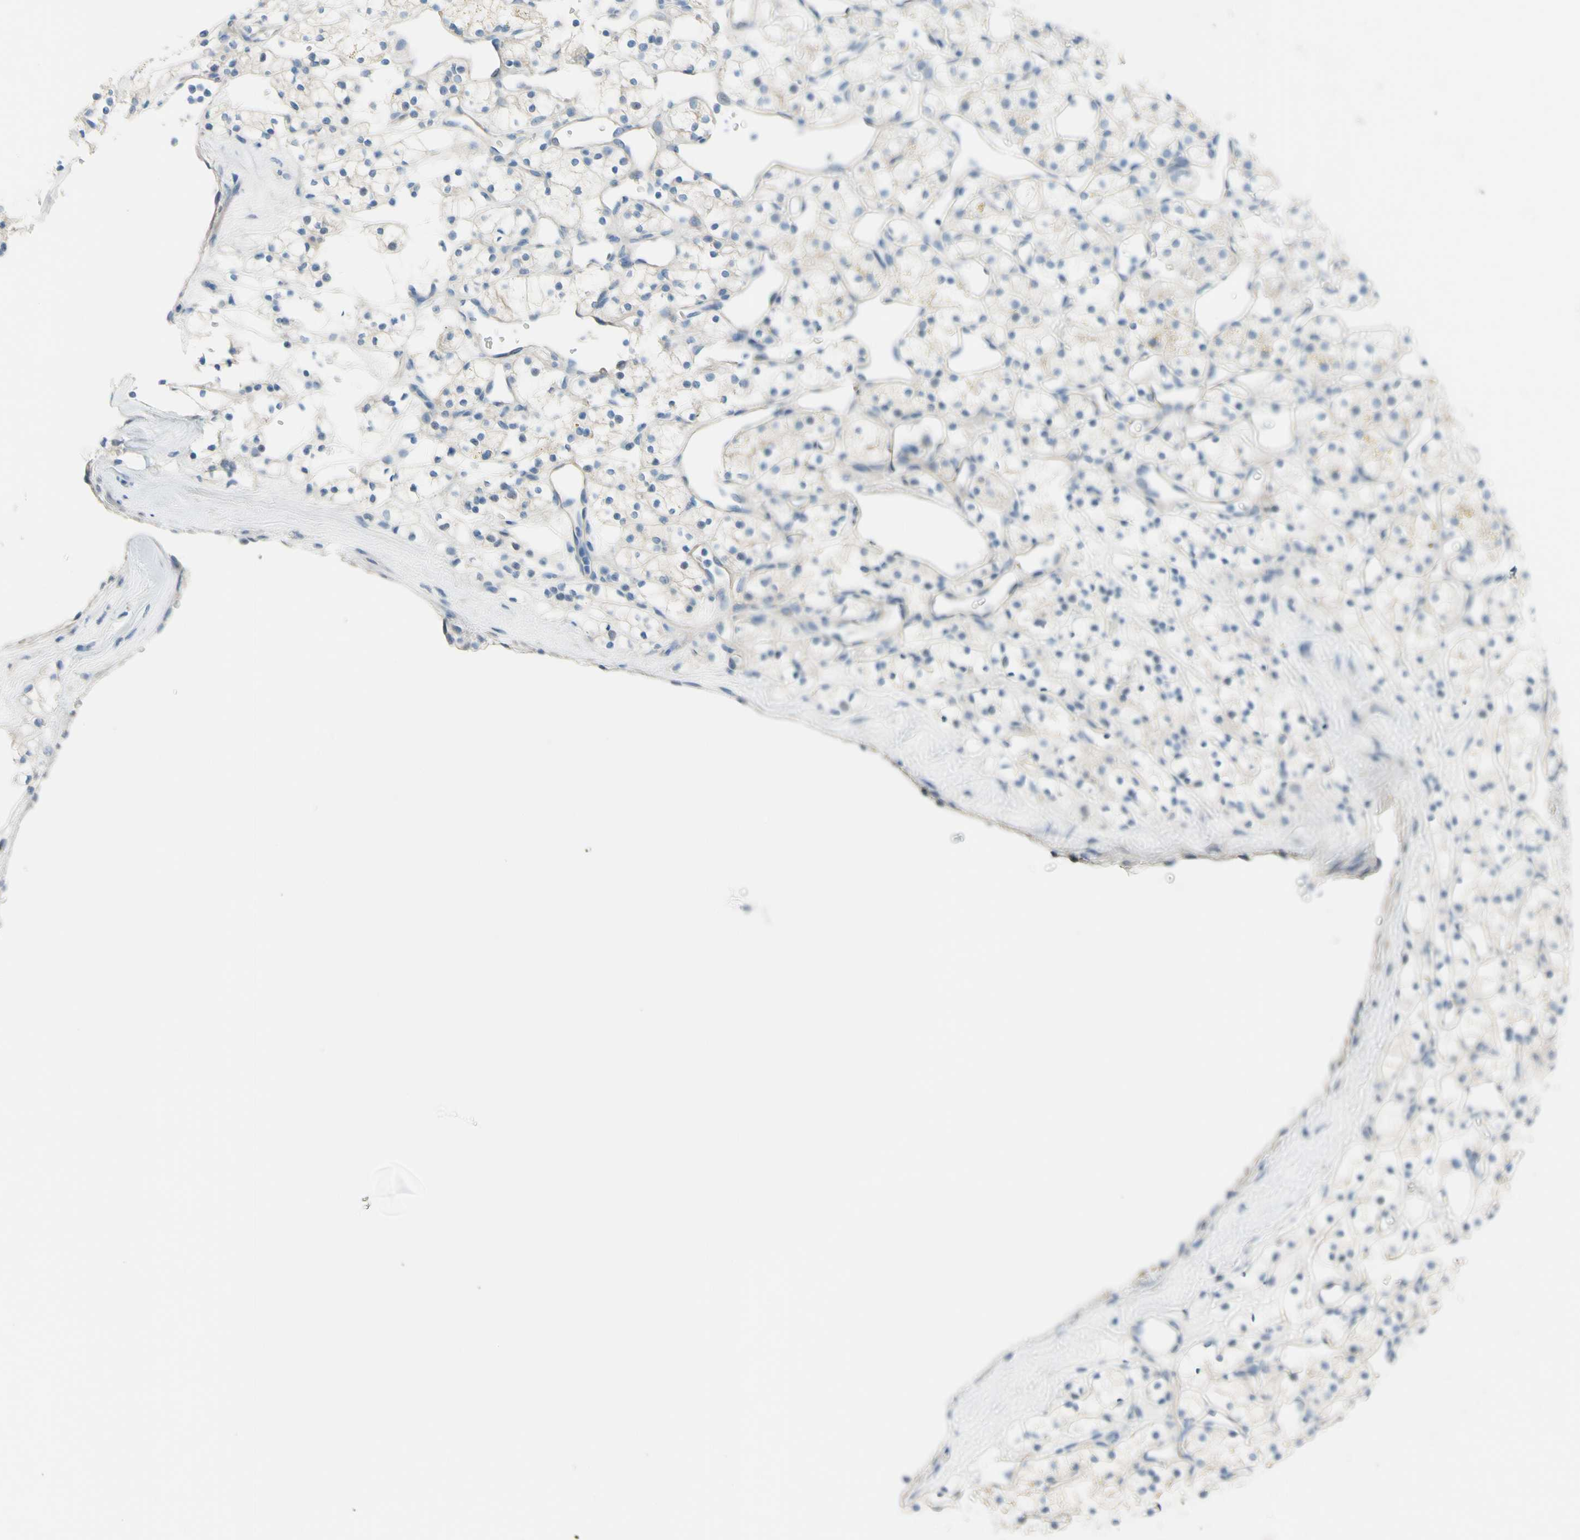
{"staining": {"intensity": "weak", "quantity": ">75%", "location": "cytoplasmic/membranous"}, "tissue": "renal cancer", "cell_type": "Tumor cells", "image_type": "cancer", "snomed": [{"axis": "morphology", "description": "Adenocarcinoma, NOS"}, {"axis": "topography", "description": "Kidney"}], "caption": "Renal adenocarcinoma stained with a protein marker shows weak staining in tumor cells.", "gene": "SLC1A2", "patient": {"sex": "female", "age": 60}}